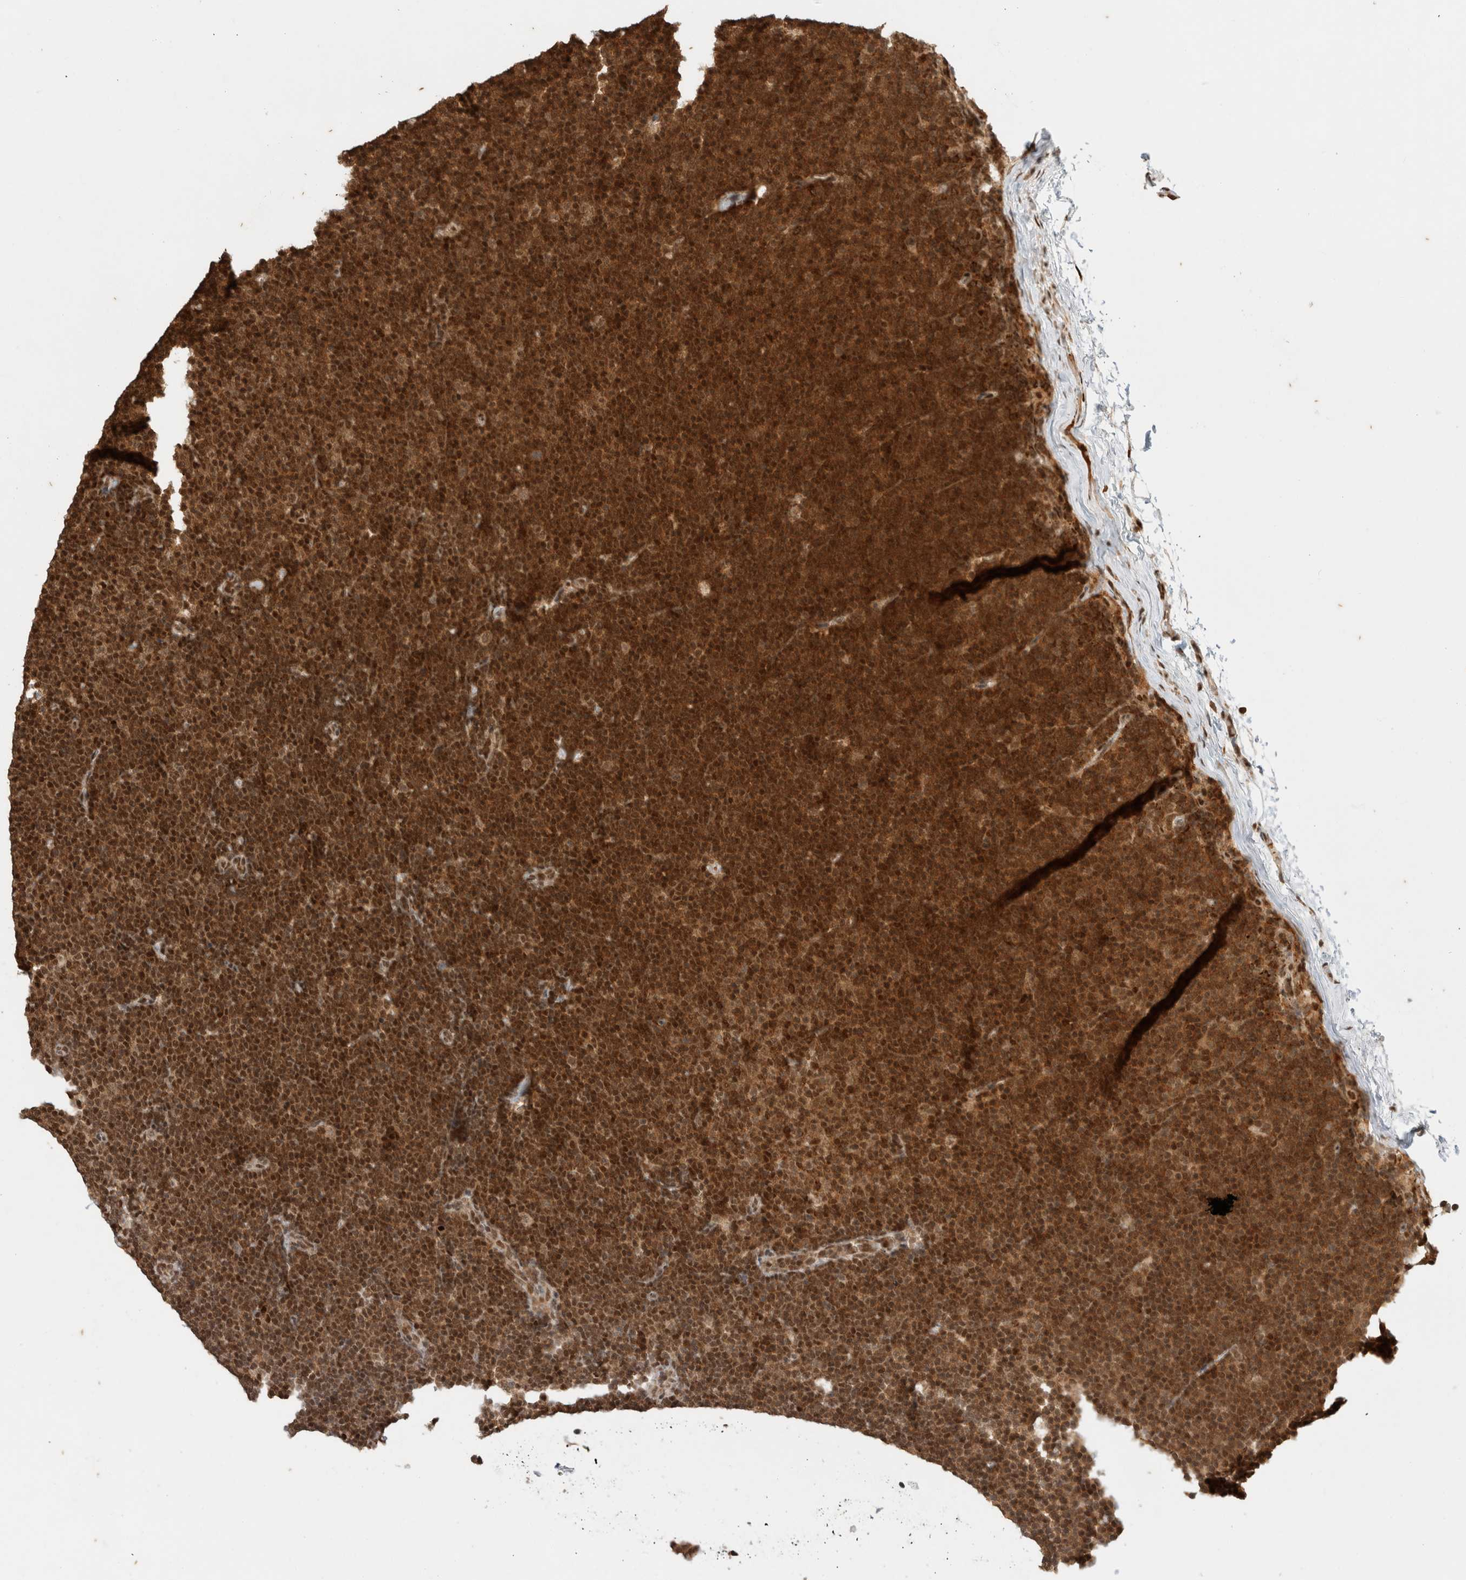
{"staining": {"intensity": "strong", "quantity": ">75%", "location": "cytoplasmic/membranous,nuclear"}, "tissue": "lymphoma", "cell_type": "Tumor cells", "image_type": "cancer", "snomed": [{"axis": "morphology", "description": "Malignant lymphoma, non-Hodgkin's type, Low grade"}, {"axis": "topography", "description": "Lymph node"}], "caption": "Strong cytoplasmic/membranous and nuclear positivity for a protein is appreciated in approximately >75% of tumor cells of malignant lymphoma, non-Hodgkin's type (low-grade) using IHC.", "gene": "SNRNP40", "patient": {"sex": "female", "age": 53}}